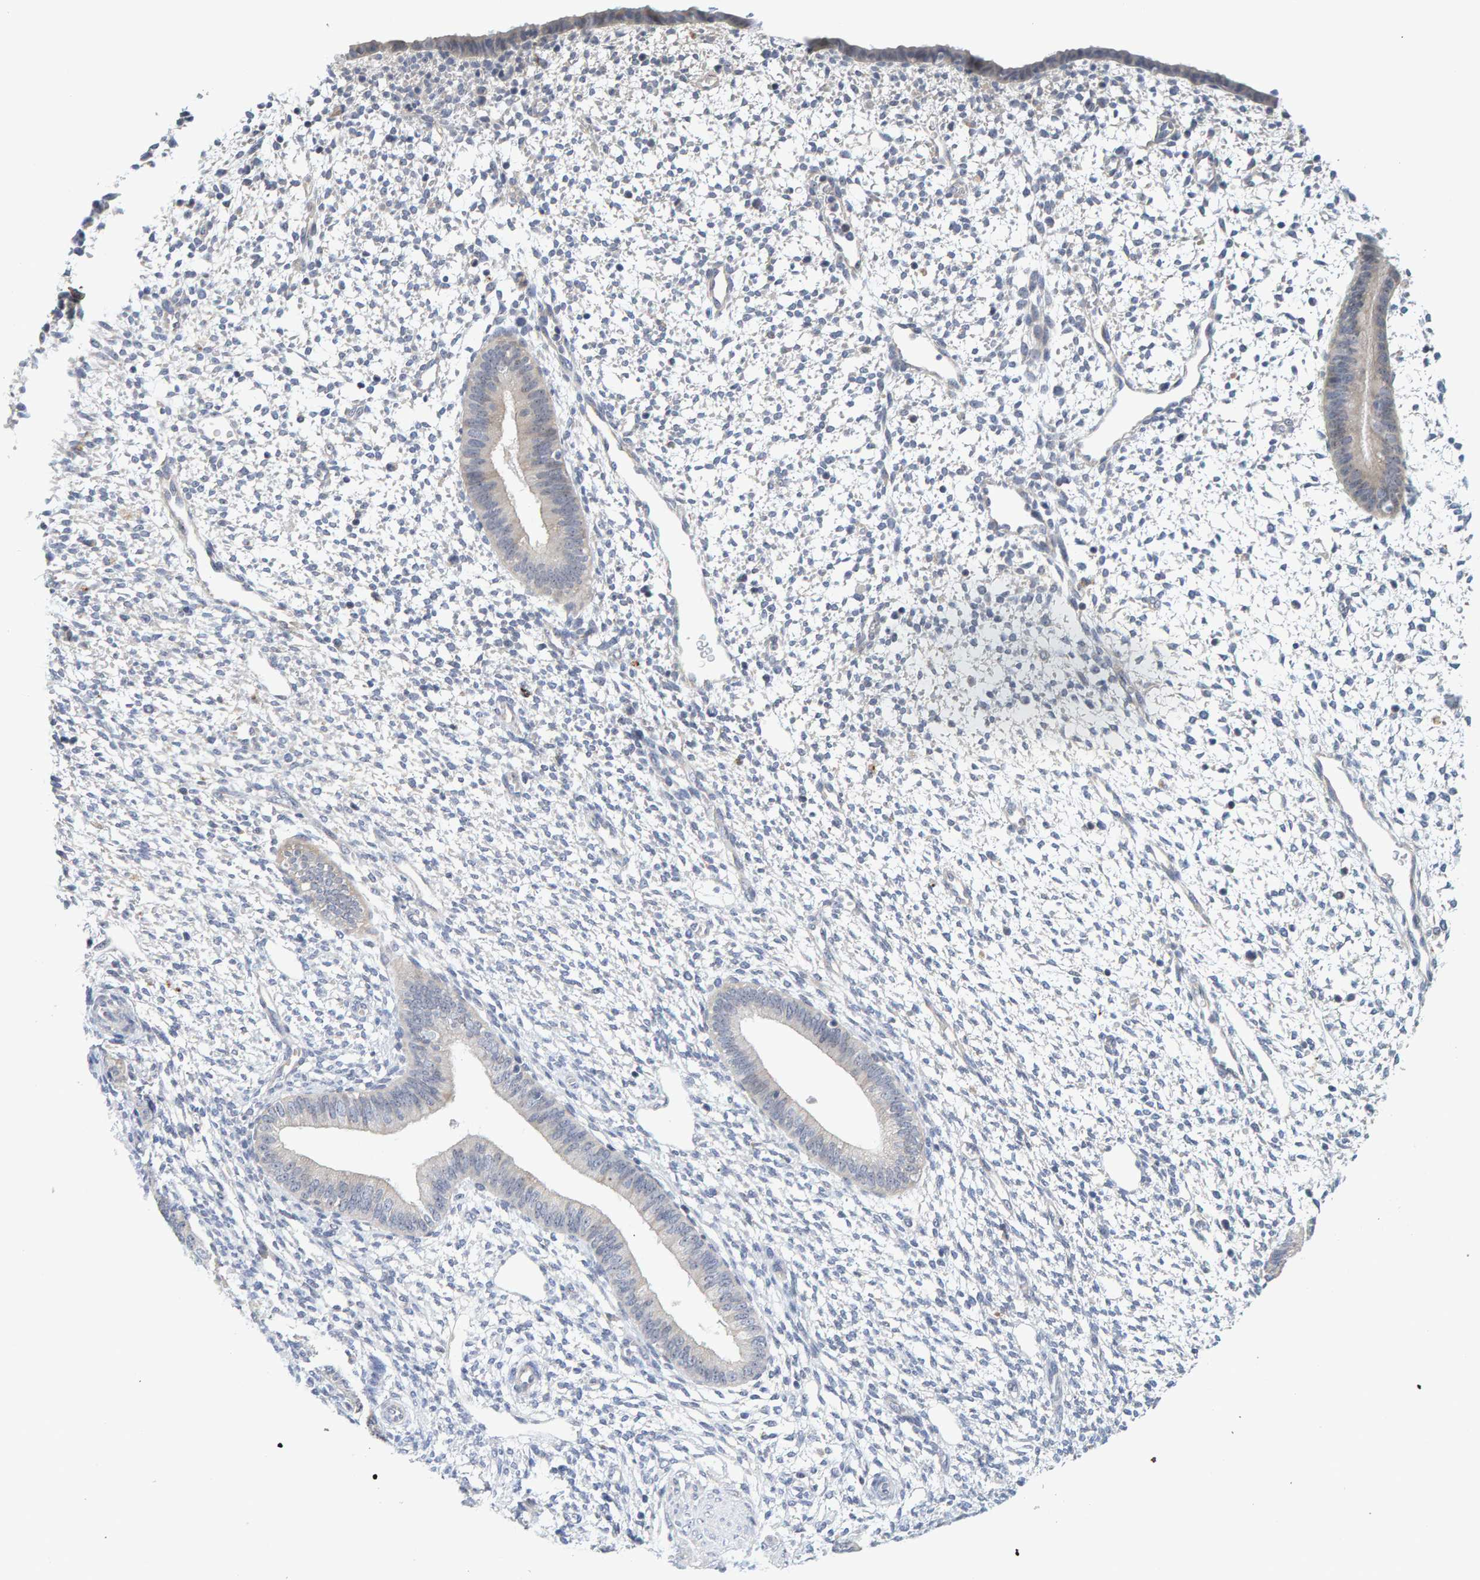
{"staining": {"intensity": "negative", "quantity": "none", "location": "none"}, "tissue": "endometrium", "cell_type": "Cells in endometrial stroma", "image_type": "normal", "snomed": [{"axis": "morphology", "description": "Normal tissue, NOS"}, {"axis": "topography", "description": "Endometrium"}], "caption": "Normal endometrium was stained to show a protein in brown. There is no significant staining in cells in endometrial stroma. Nuclei are stained in blue.", "gene": "ZNF77", "patient": {"sex": "female", "age": 46}}